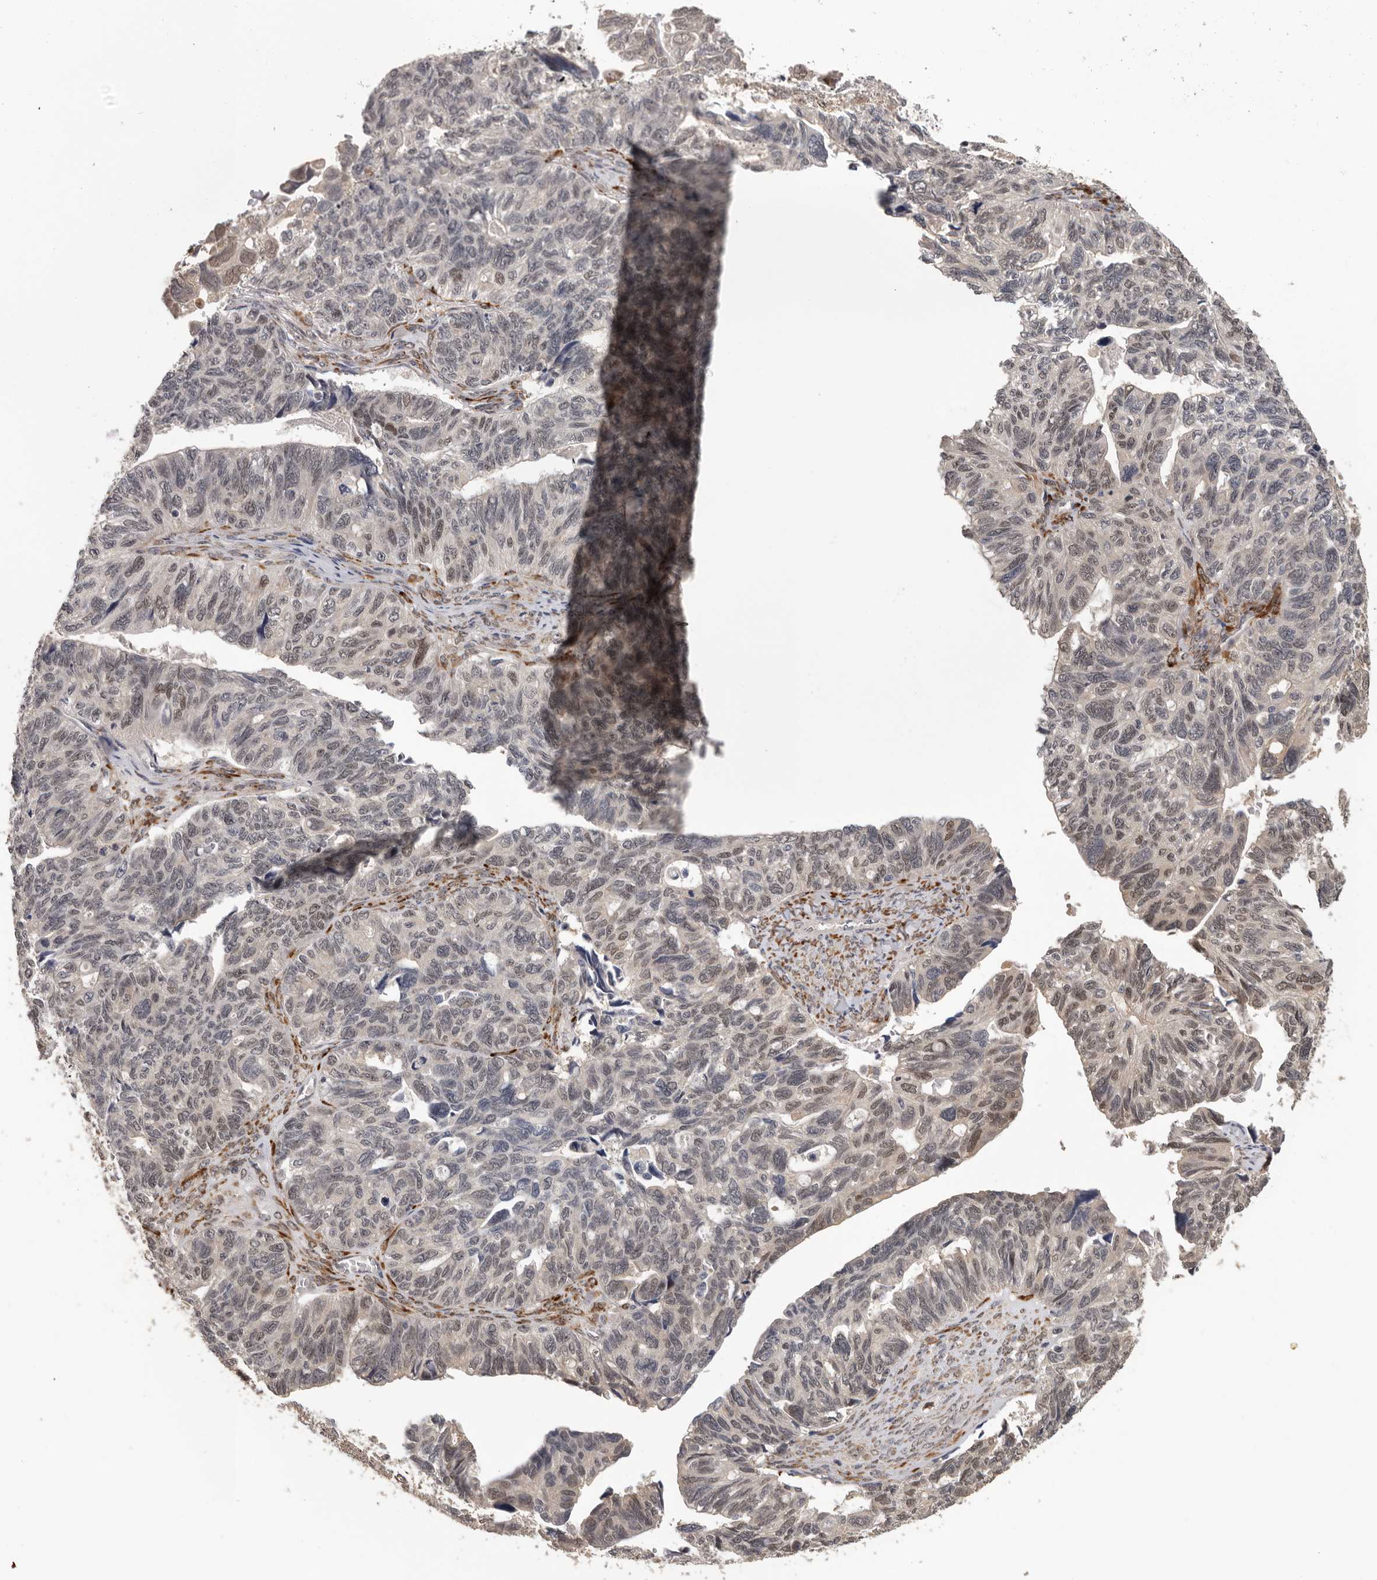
{"staining": {"intensity": "weak", "quantity": "25%-75%", "location": "nuclear"}, "tissue": "ovarian cancer", "cell_type": "Tumor cells", "image_type": "cancer", "snomed": [{"axis": "morphology", "description": "Cystadenocarcinoma, serous, NOS"}, {"axis": "topography", "description": "Ovary"}], "caption": "Immunohistochemical staining of human ovarian serous cystadenocarcinoma shows weak nuclear protein positivity in about 25%-75% of tumor cells. Using DAB (3,3'-diaminobenzidine) (brown) and hematoxylin (blue) stains, captured at high magnification using brightfield microscopy.", "gene": "HENMT1", "patient": {"sex": "female", "age": 79}}